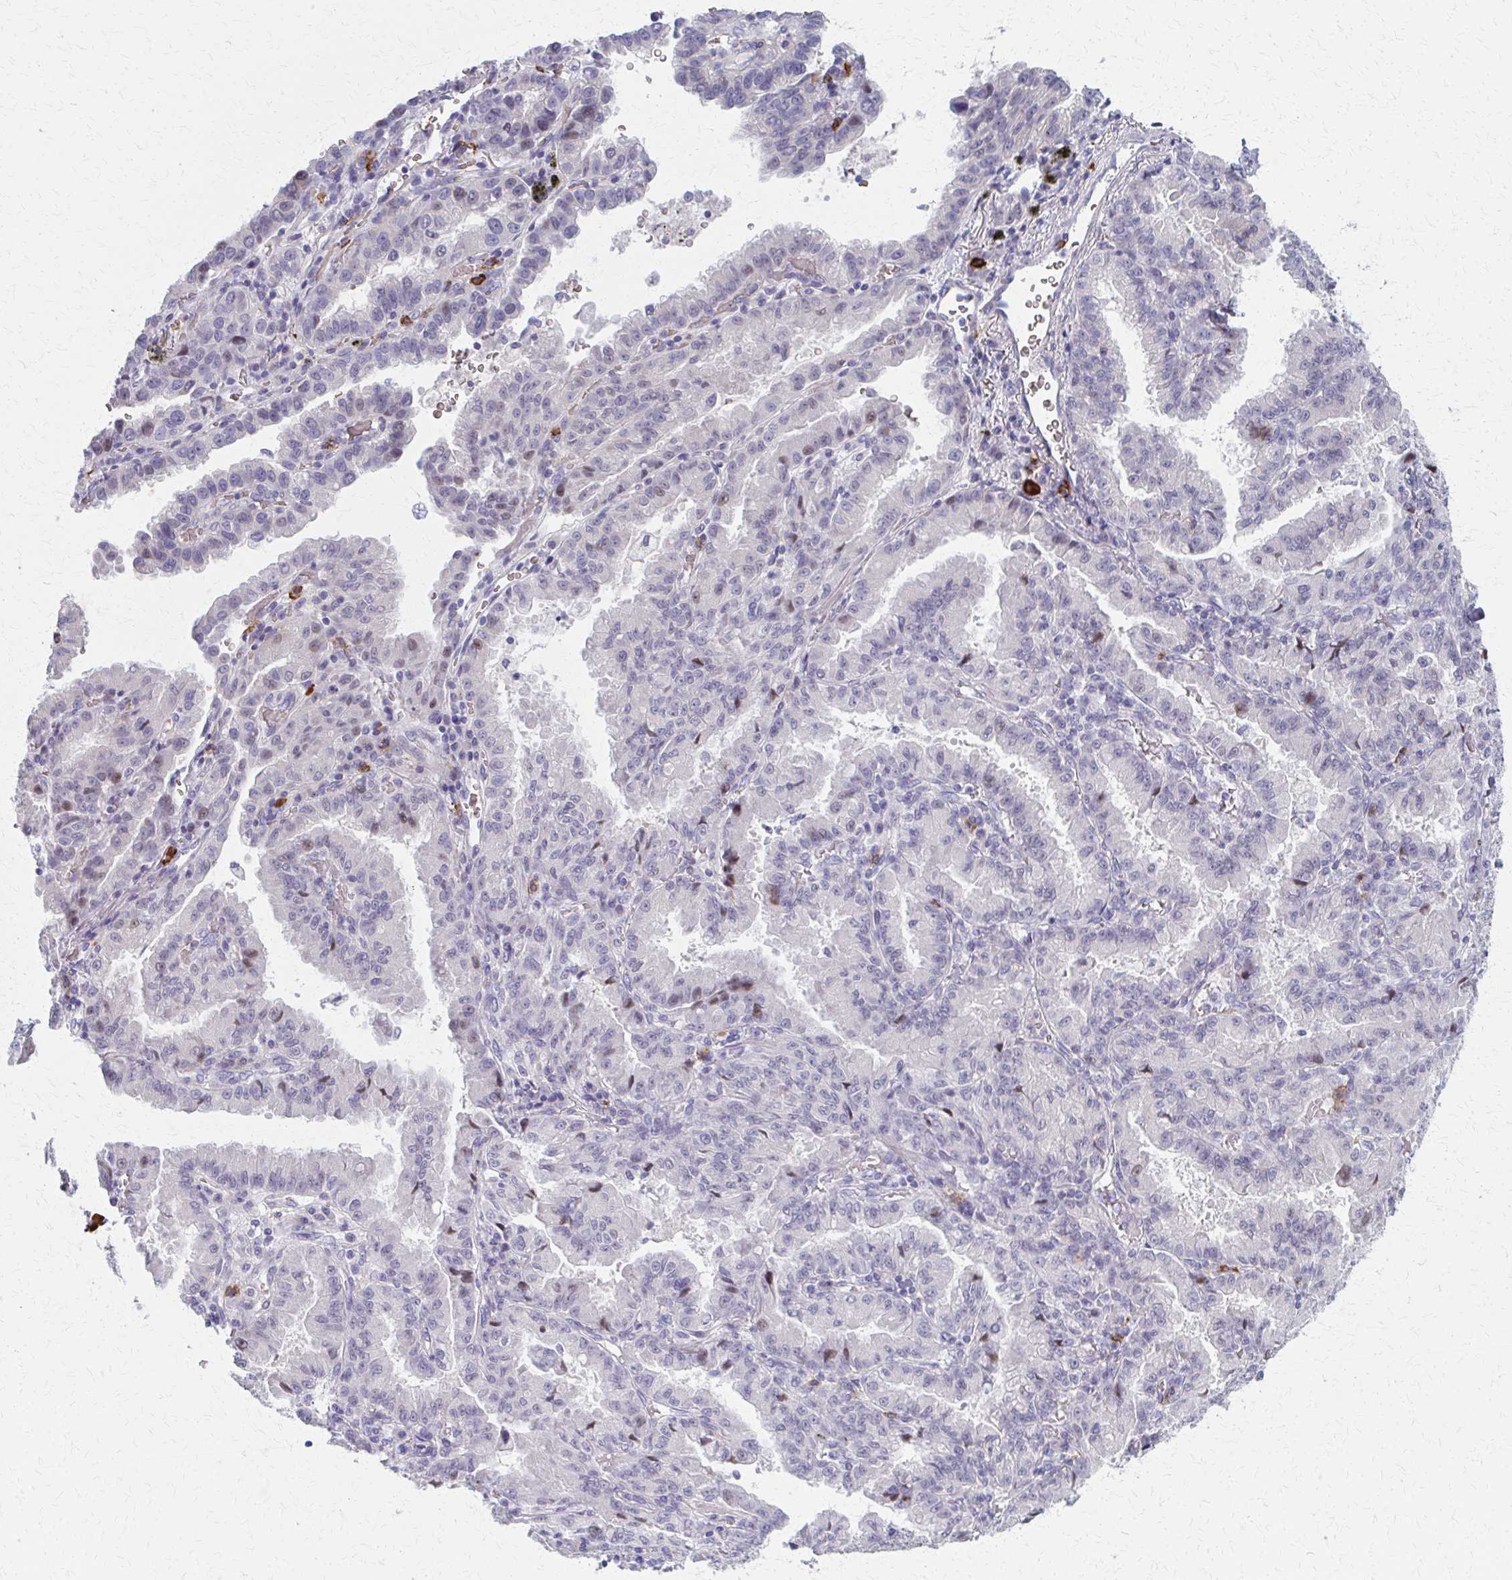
{"staining": {"intensity": "negative", "quantity": "none", "location": "none"}, "tissue": "lung cancer", "cell_type": "Tumor cells", "image_type": "cancer", "snomed": [{"axis": "morphology", "description": "Adenocarcinoma, NOS"}, {"axis": "topography", "description": "Lymph node"}, {"axis": "topography", "description": "Lung"}], "caption": "The histopathology image displays no significant positivity in tumor cells of lung adenocarcinoma.", "gene": "MS4A2", "patient": {"sex": "male", "age": 66}}